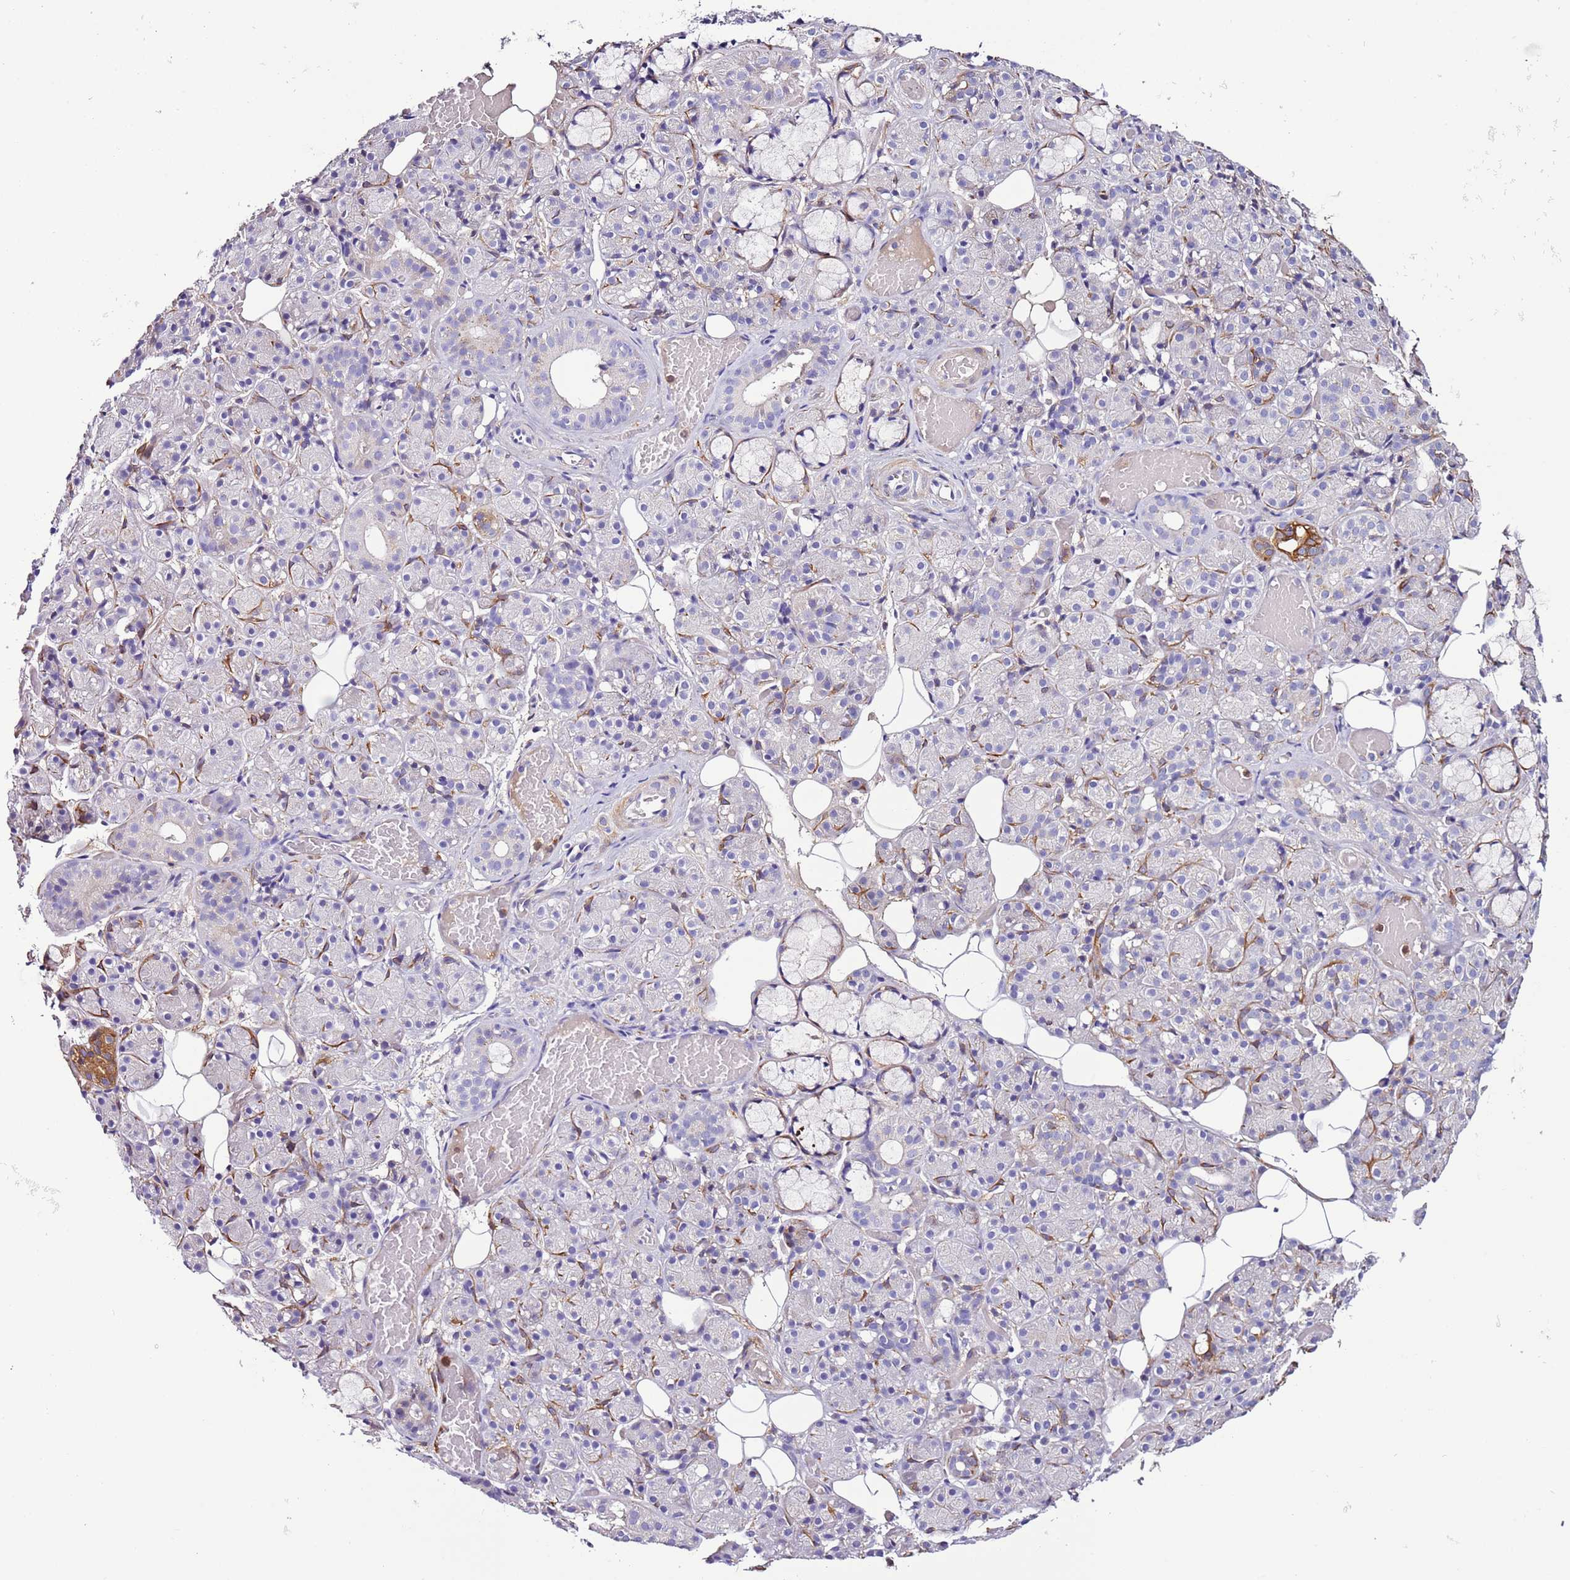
{"staining": {"intensity": "negative", "quantity": "none", "location": "none"}, "tissue": "salivary gland", "cell_type": "Glandular cells", "image_type": "normal", "snomed": [{"axis": "morphology", "description": "Normal tissue, NOS"}, {"axis": "topography", "description": "Salivary gland"}], "caption": "Immunohistochemistry (IHC) image of benign human salivary gland stained for a protein (brown), which reveals no positivity in glandular cells.", "gene": "FAM174C", "patient": {"sex": "male", "age": 63}}